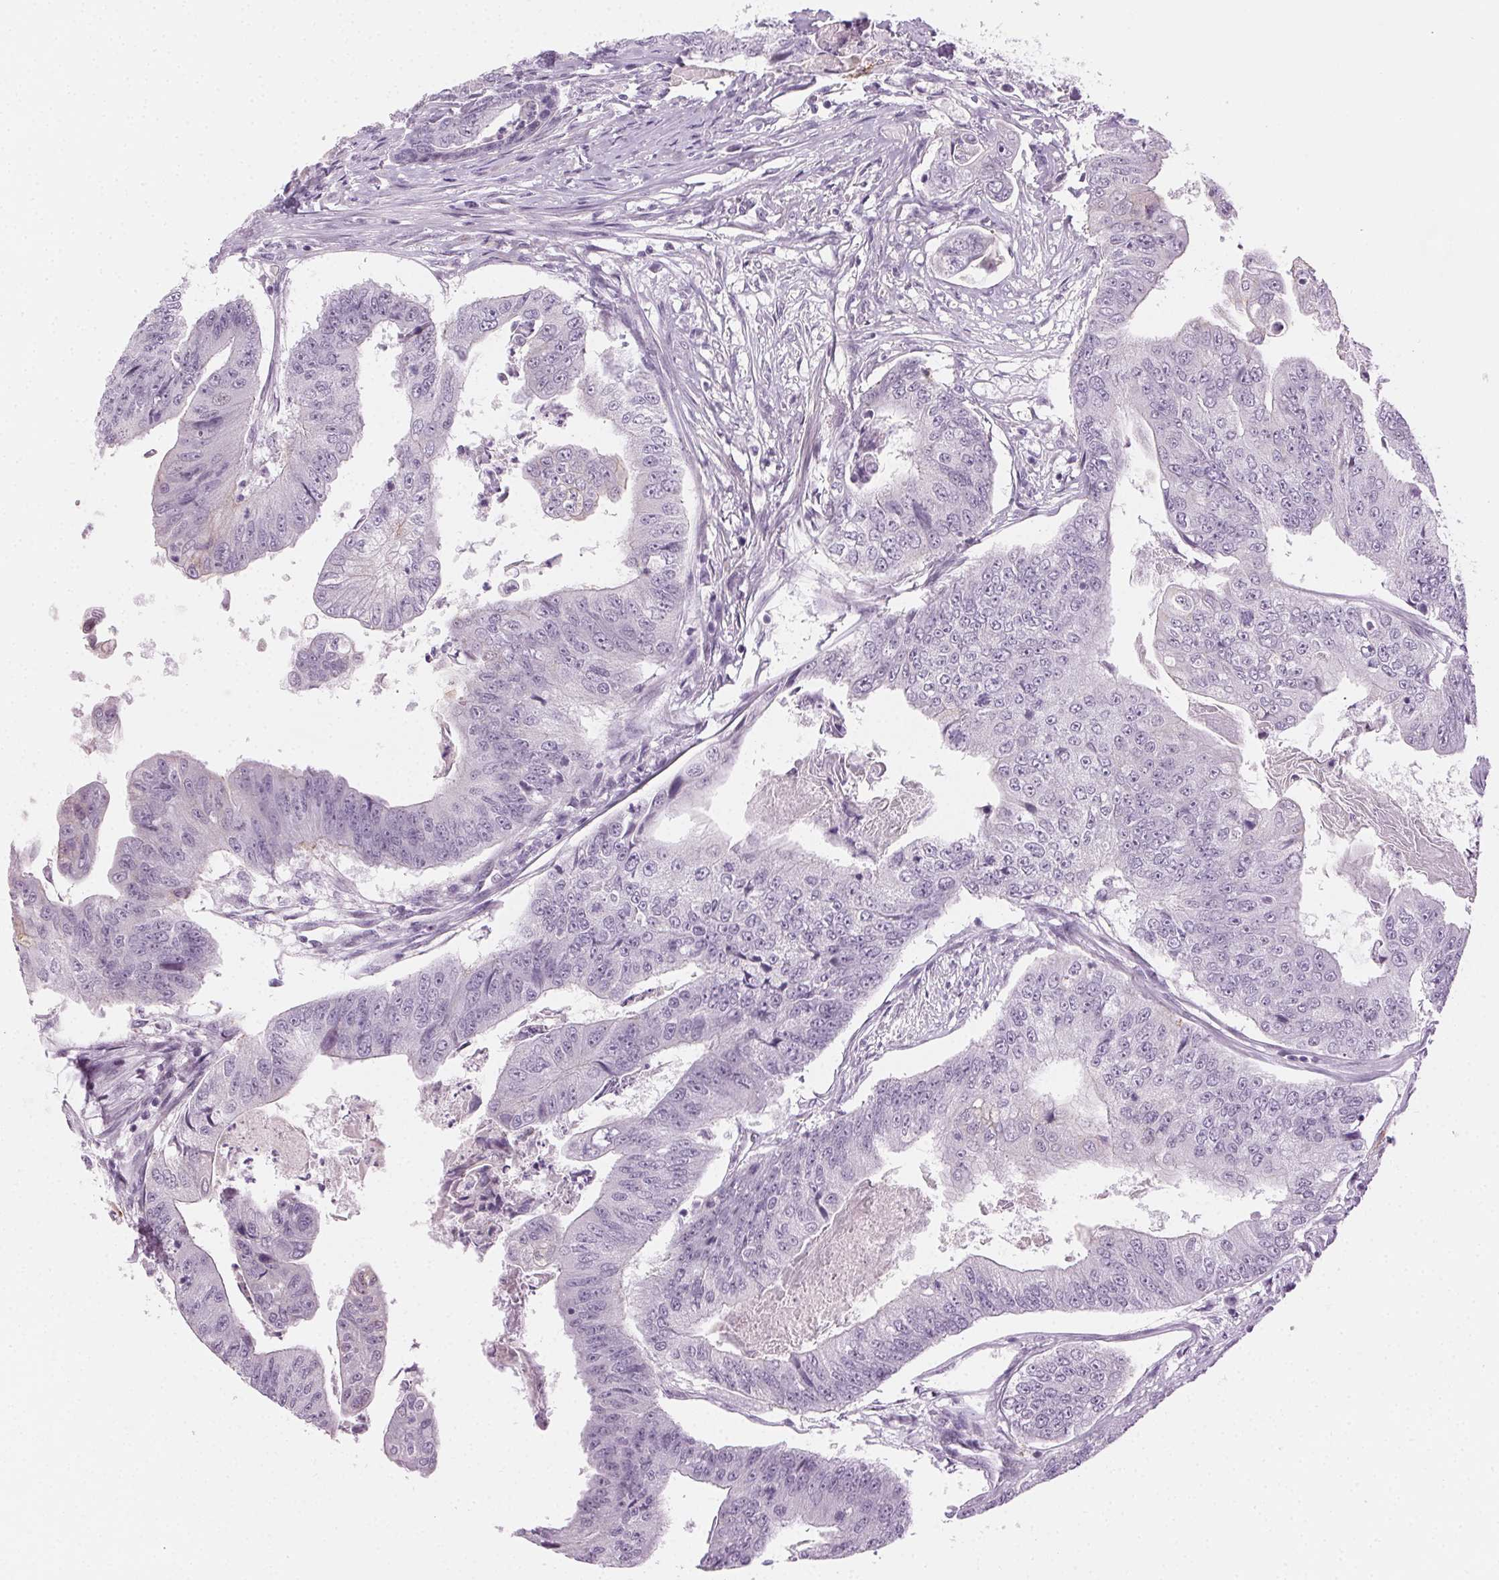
{"staining": {"intensity": "negative", "quantity": "none", "location": "none"}, "tissue": "colorectal cancer", "cell_type": "Tumor cells", "image_type": "cancer", "snomed": [{"axis": "morphology", "description": "Adenocarcinoma, NOS"}, {"axis": "topography", "description": "Colon"}], "caption": "Protein analysis of colorectal cancer (adenocarcinoma) shows no significant positivity in tumor cells.", "gene": "AIF1L", "patient": {"sex": "female", "age": 67}}